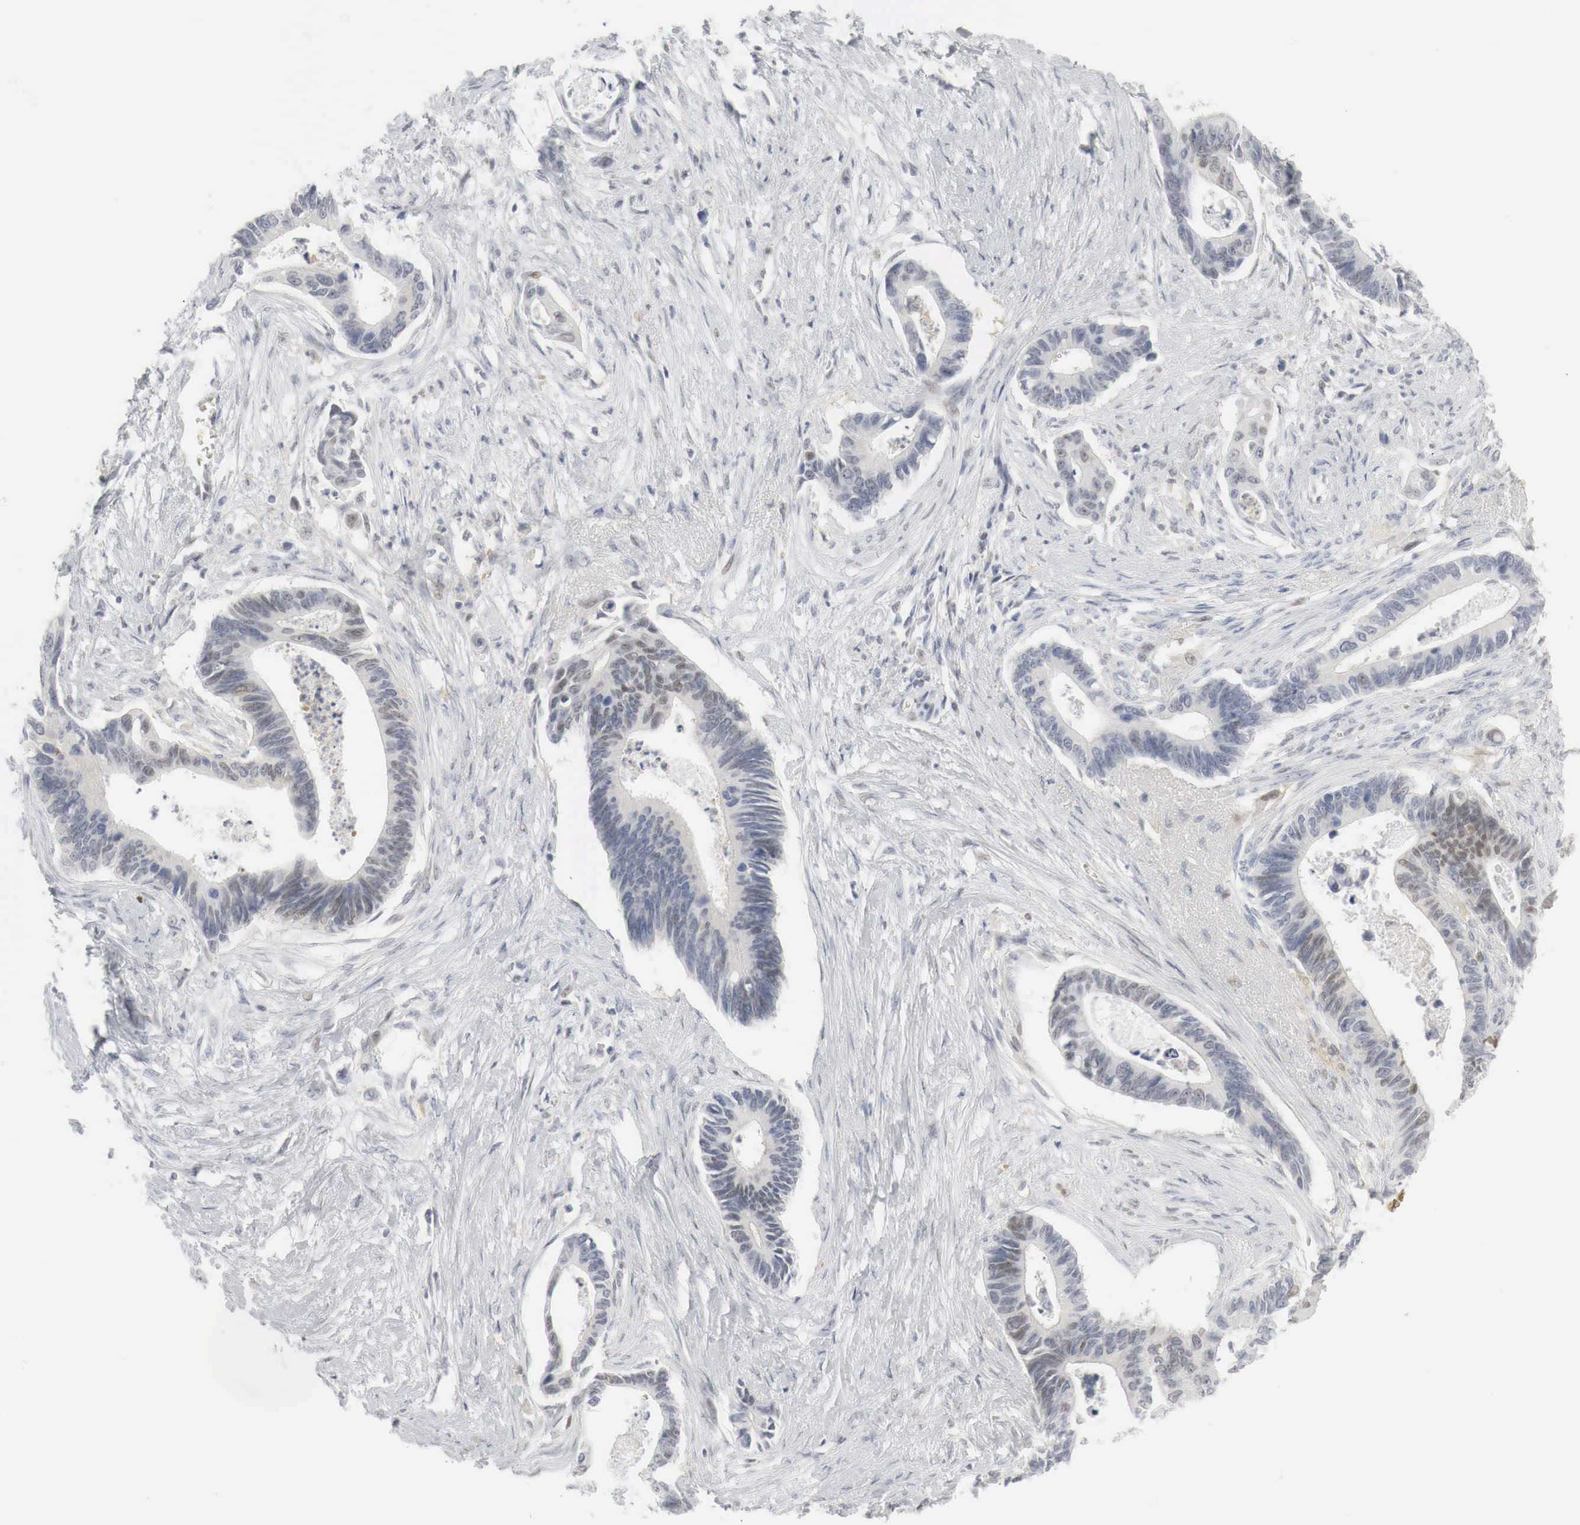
{"staining": {"intensity": "weak", "quantity": "<25%", "location": "nuclear"}, "tissue": "pancreatic cancer", "cell_type": "Tumor cells", "image_type": "cancer", "snomed": [{"axis": "morphology", "description": "Adenocarcinoma, NOS"}, {"axis": "topography", "description": "Pancreas"}], "caption": "Tumor cells are negative for protein expression in human pancreatic cancer.", "gene": "MYC", "patient": {"sex": "female", "age": 70}}